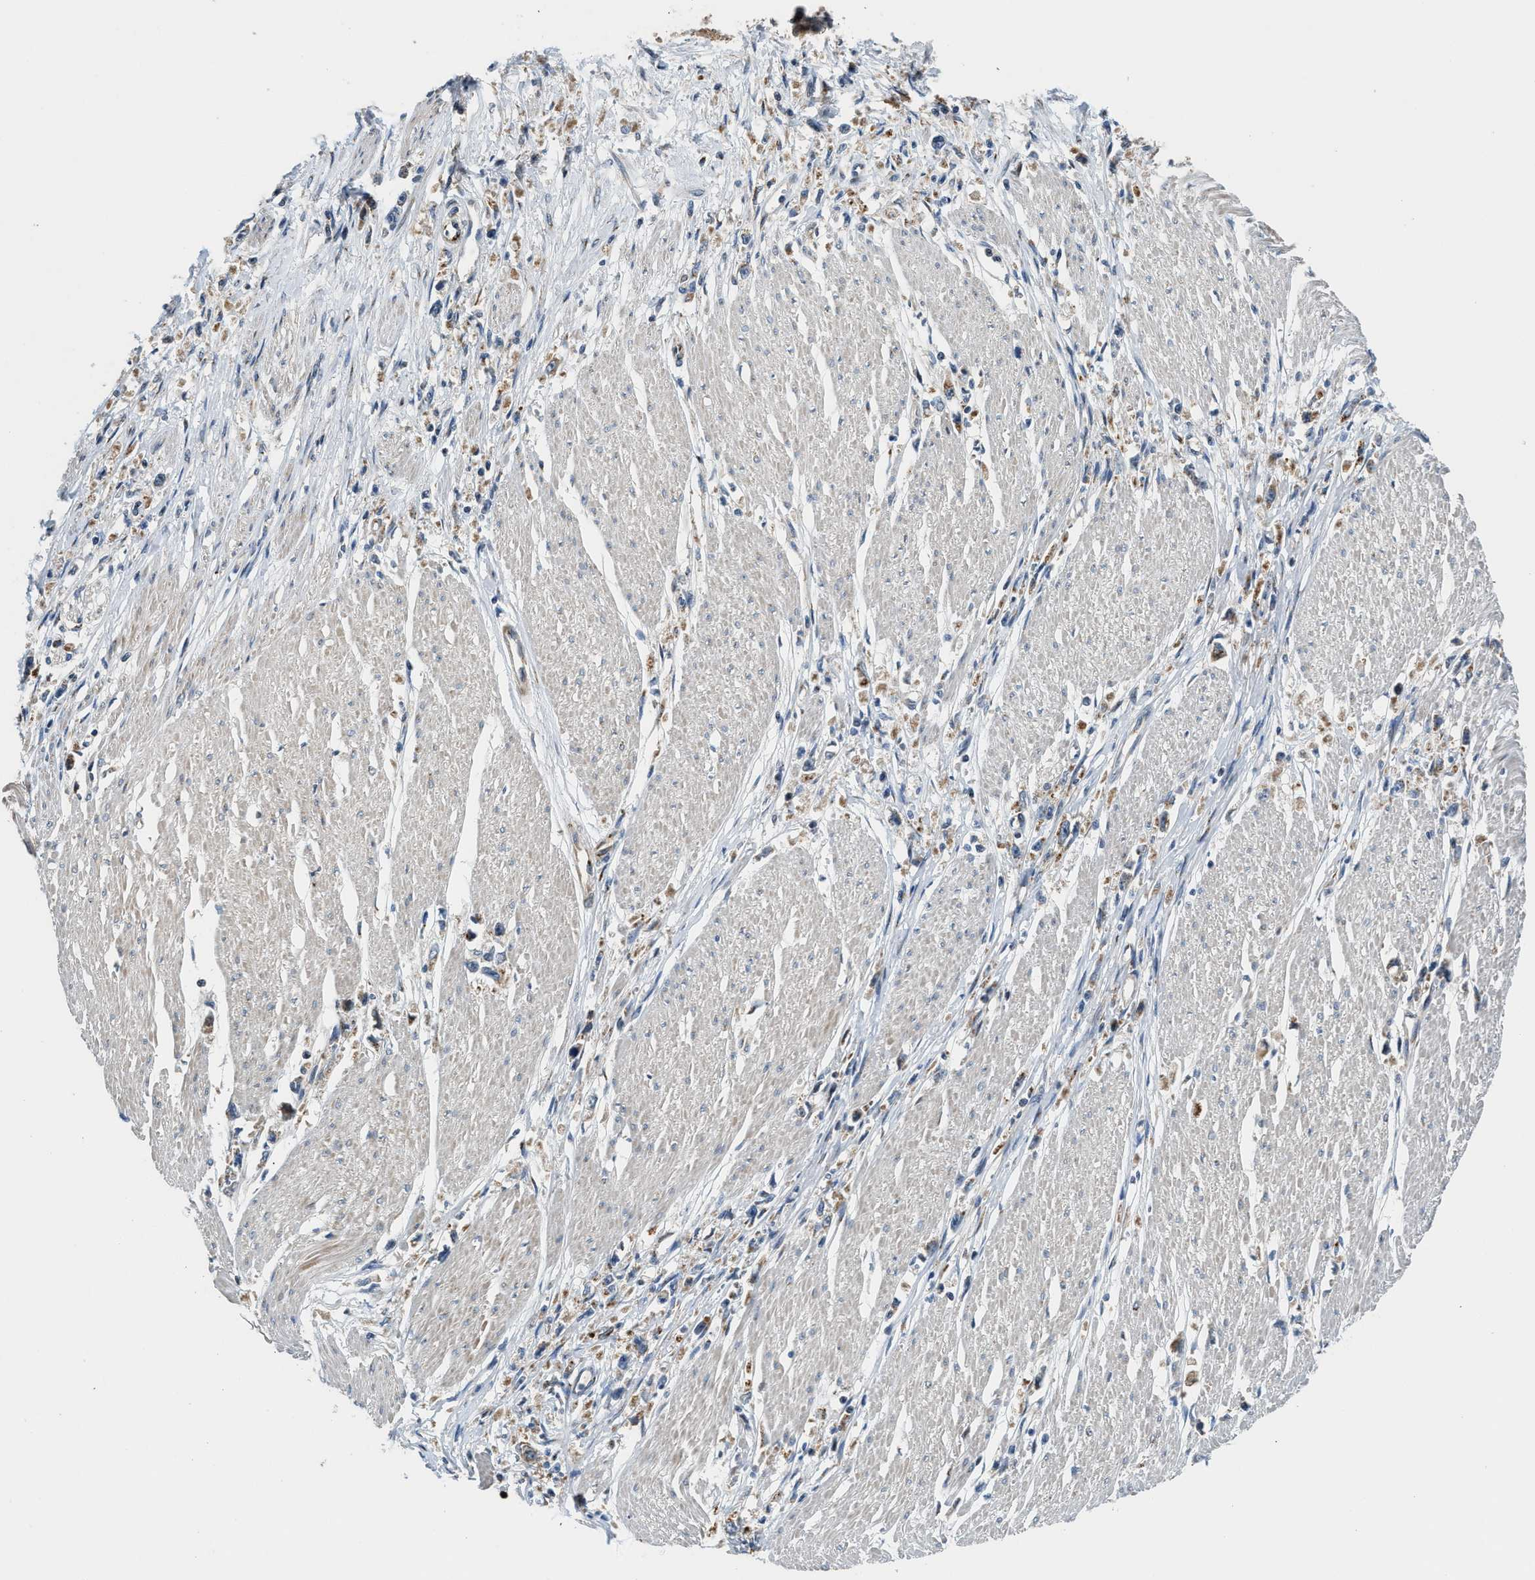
{"staining": {"intensity": "moderate", "quantity": "25%-75%", "location": "cytoplasmic/membranous"}, "tissue": "stomach cancer", "cell_type": "Tumor cells", "image_type": "cancer", "snomed": [{"axis": "morphology", "description": "Adenocarcinoma, NOS"}, {"axis": "topography", "description": "Stomach"}], "caption": "Moderate cytoplasmic/membranous positivity for a protein is appreciated in approximately 25%-75% of tumor cells of adenocarcinoma (stomach) using immunohistochemistry (IHC).", "gene": "FUT8", "patient": {"sex": "female", "age": 59}}